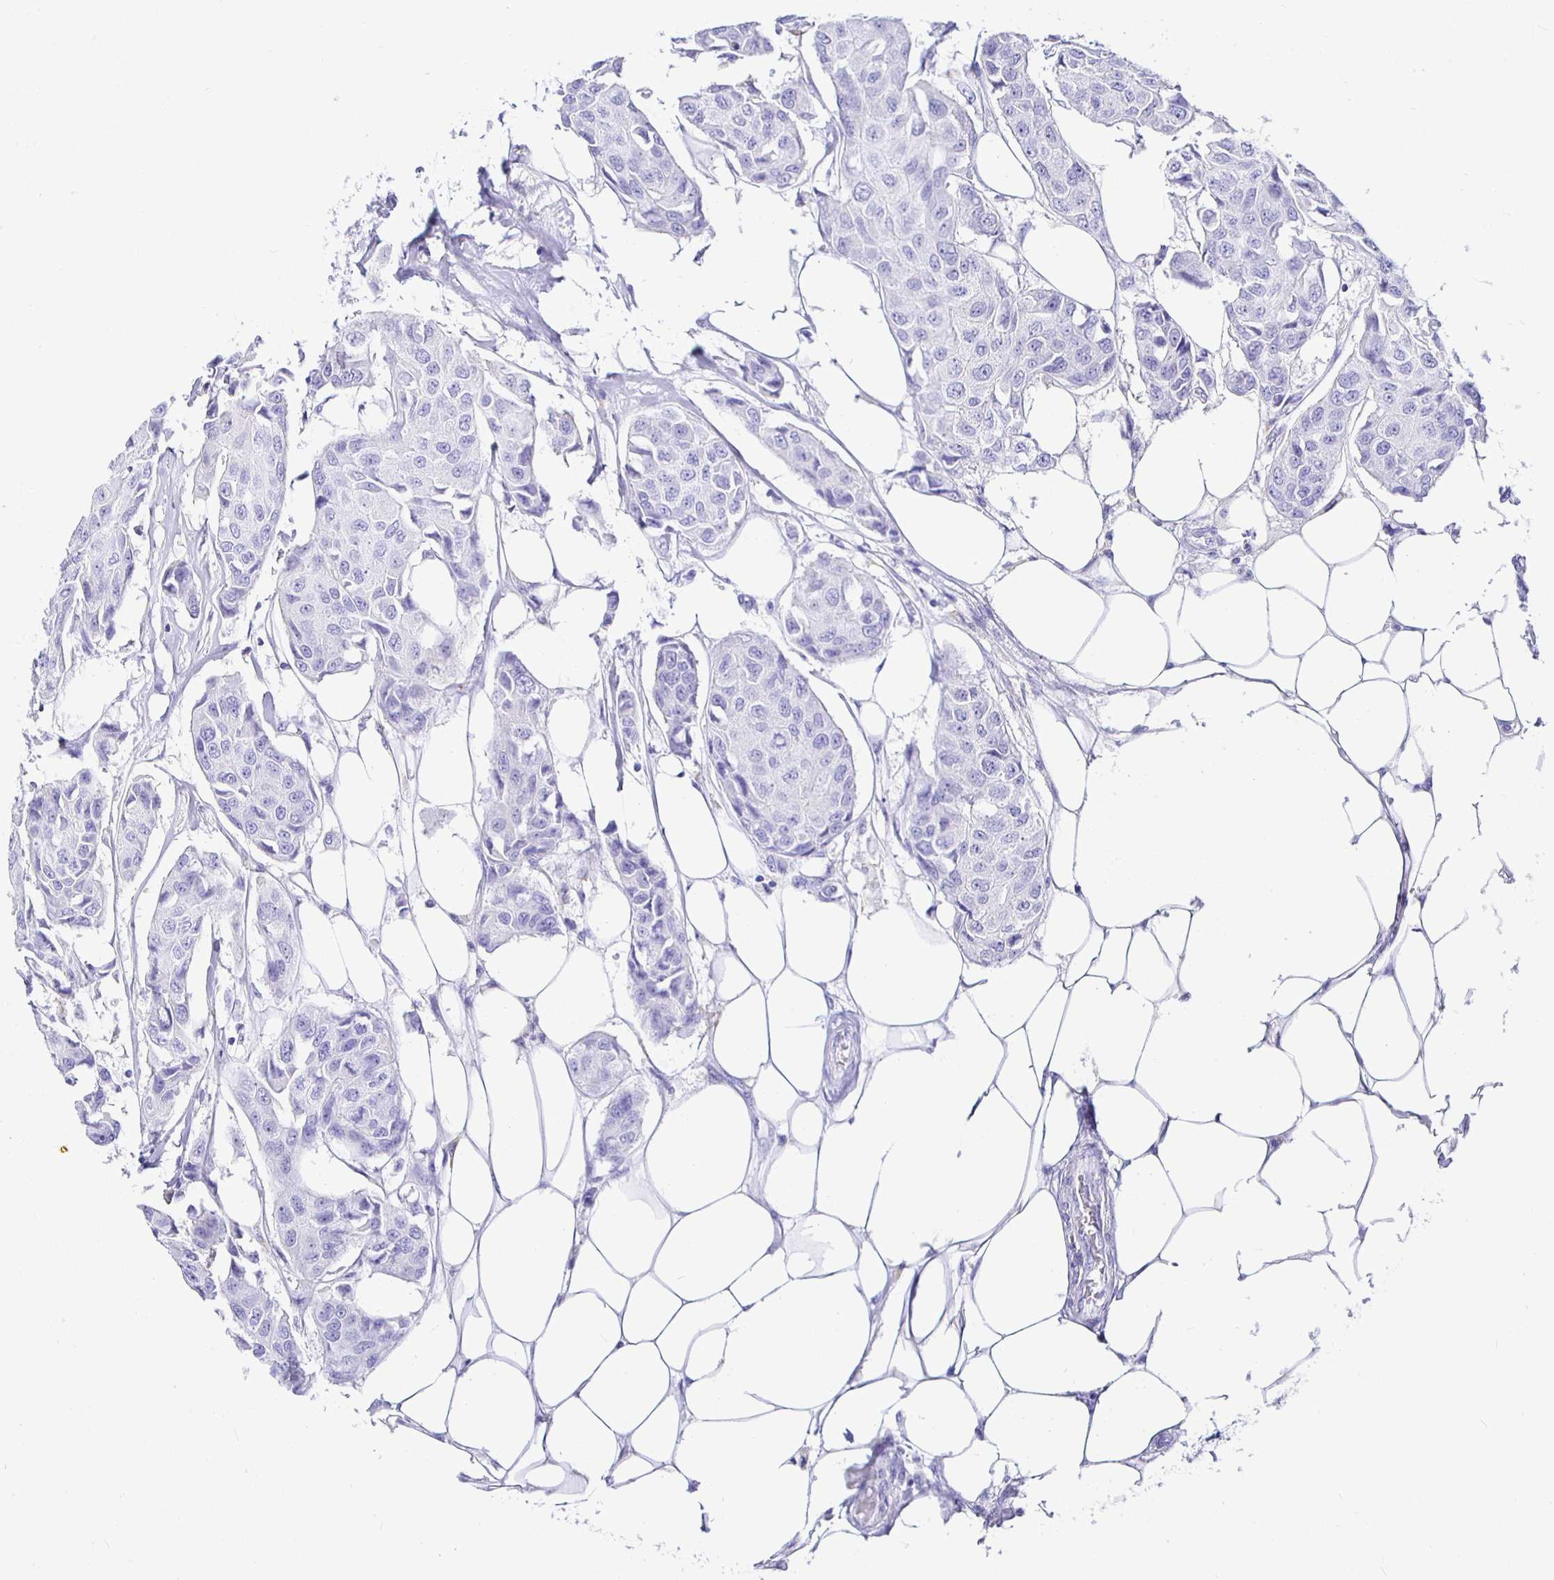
{"staining": {"intensity": "negative", "quantity": "none", "location": "none"}, "tissue": "breast cancer", "cell_type": "Tumor cells", "image_type": "cancer", "snomed": [{"axis": "morphology", "description": "Duct carcinoma"}, {"axis": "topography", "description": "Breast"}, {"axis": "topography", "description": "Lymph node"}], "caption": "An image of human invasive ductal carcinoma (breast) is negative for staining in tumor cells.", "gene": "UMOD", "patient": {"sex": "female", "age": 80}}